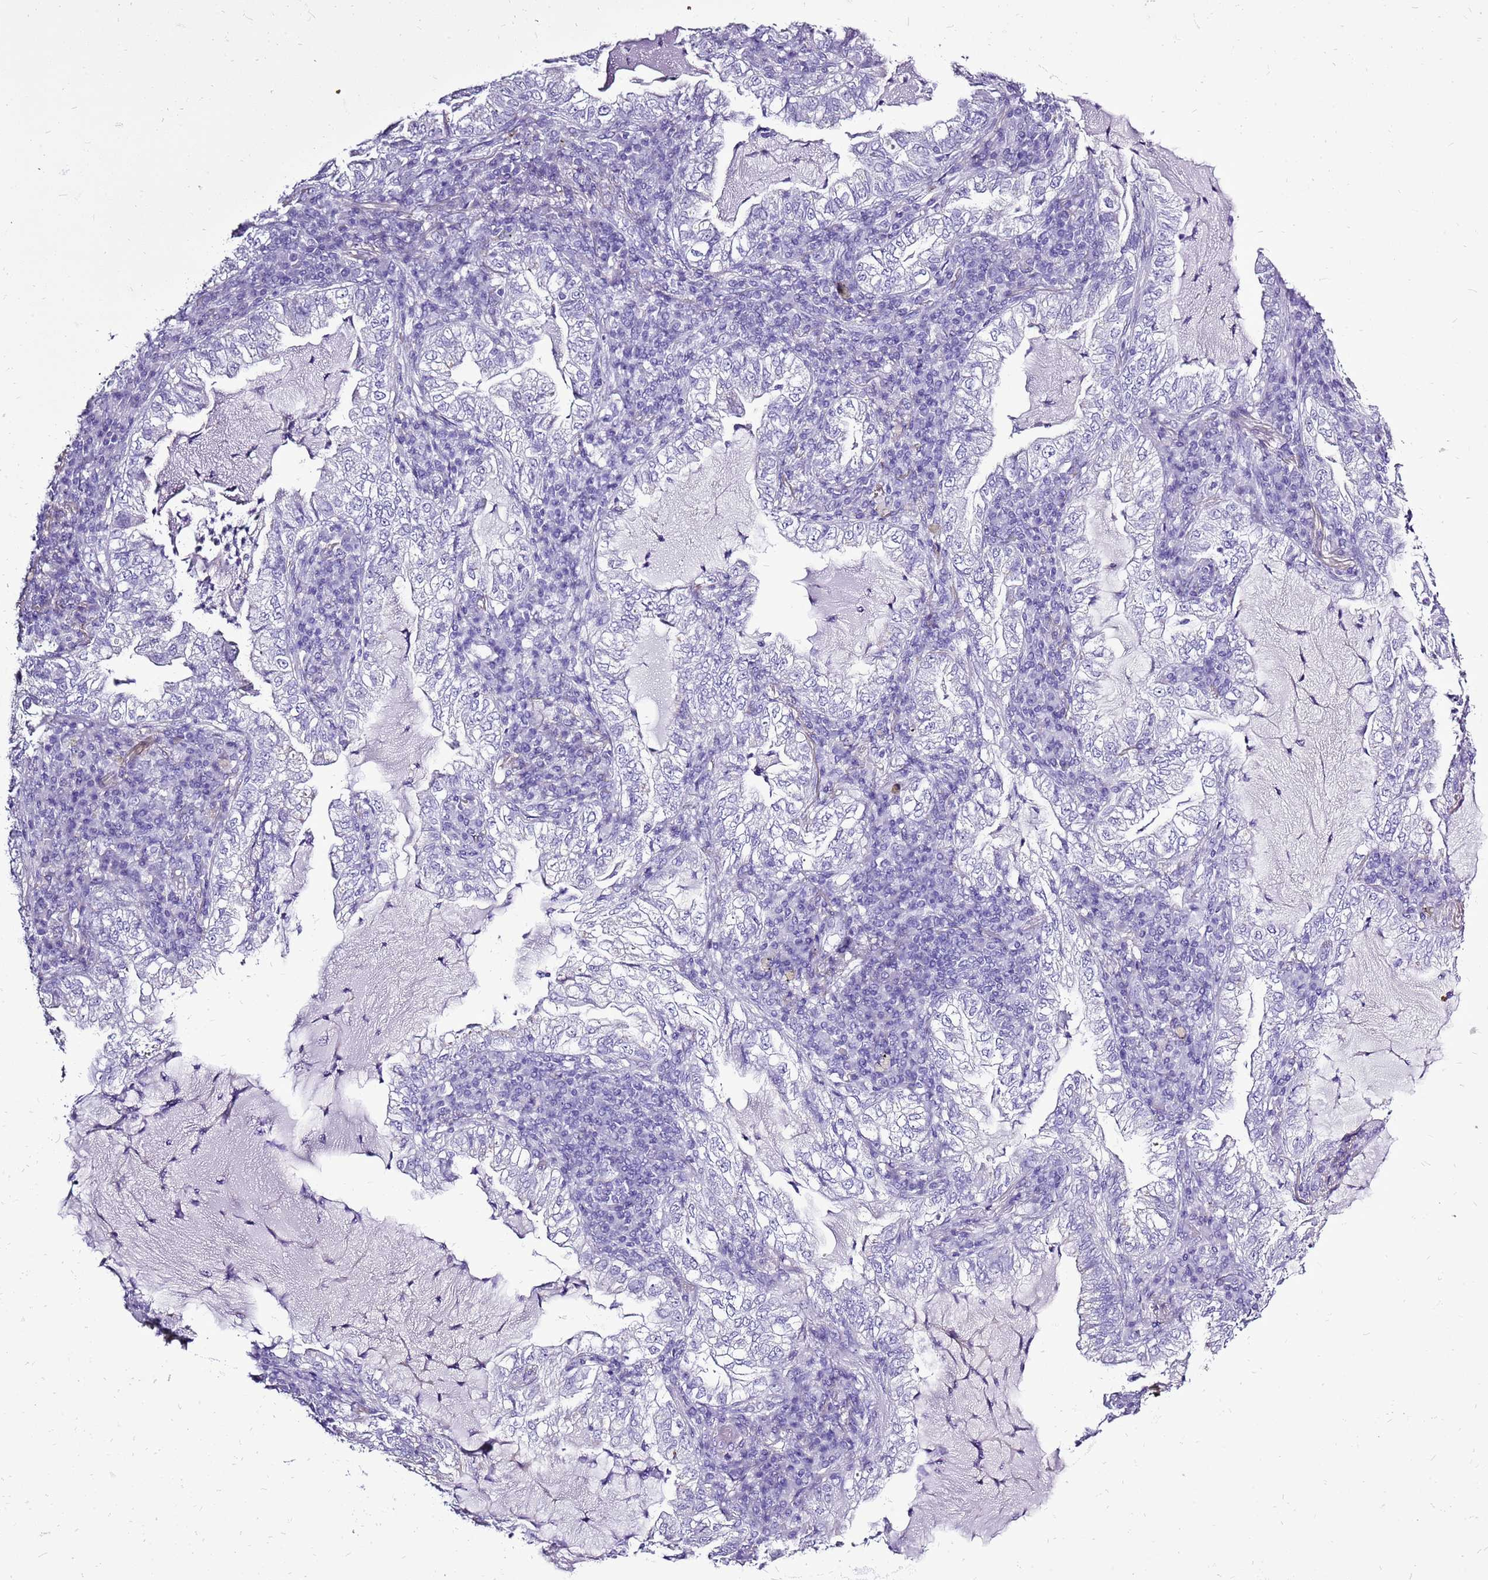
{"staining": {"intensity": "negative", "quantity": "none", "location": "none"}, "tissue": "lung cancer", "cell_type": "Tumor cells", "image_type": "cancer", "snomed": [{"axis": "morphology", "description": "Adenocarcinoma, NOS"}, {"axis": "topography", "description": "Lung"}], "caption": "High power microscopy image of an IHC histopathology image of lung adenocarcinoma, revealing no significant positivity in tumor cells.", "gene": "ACSS3", "patient": {"sex": "female", "age": 73}}